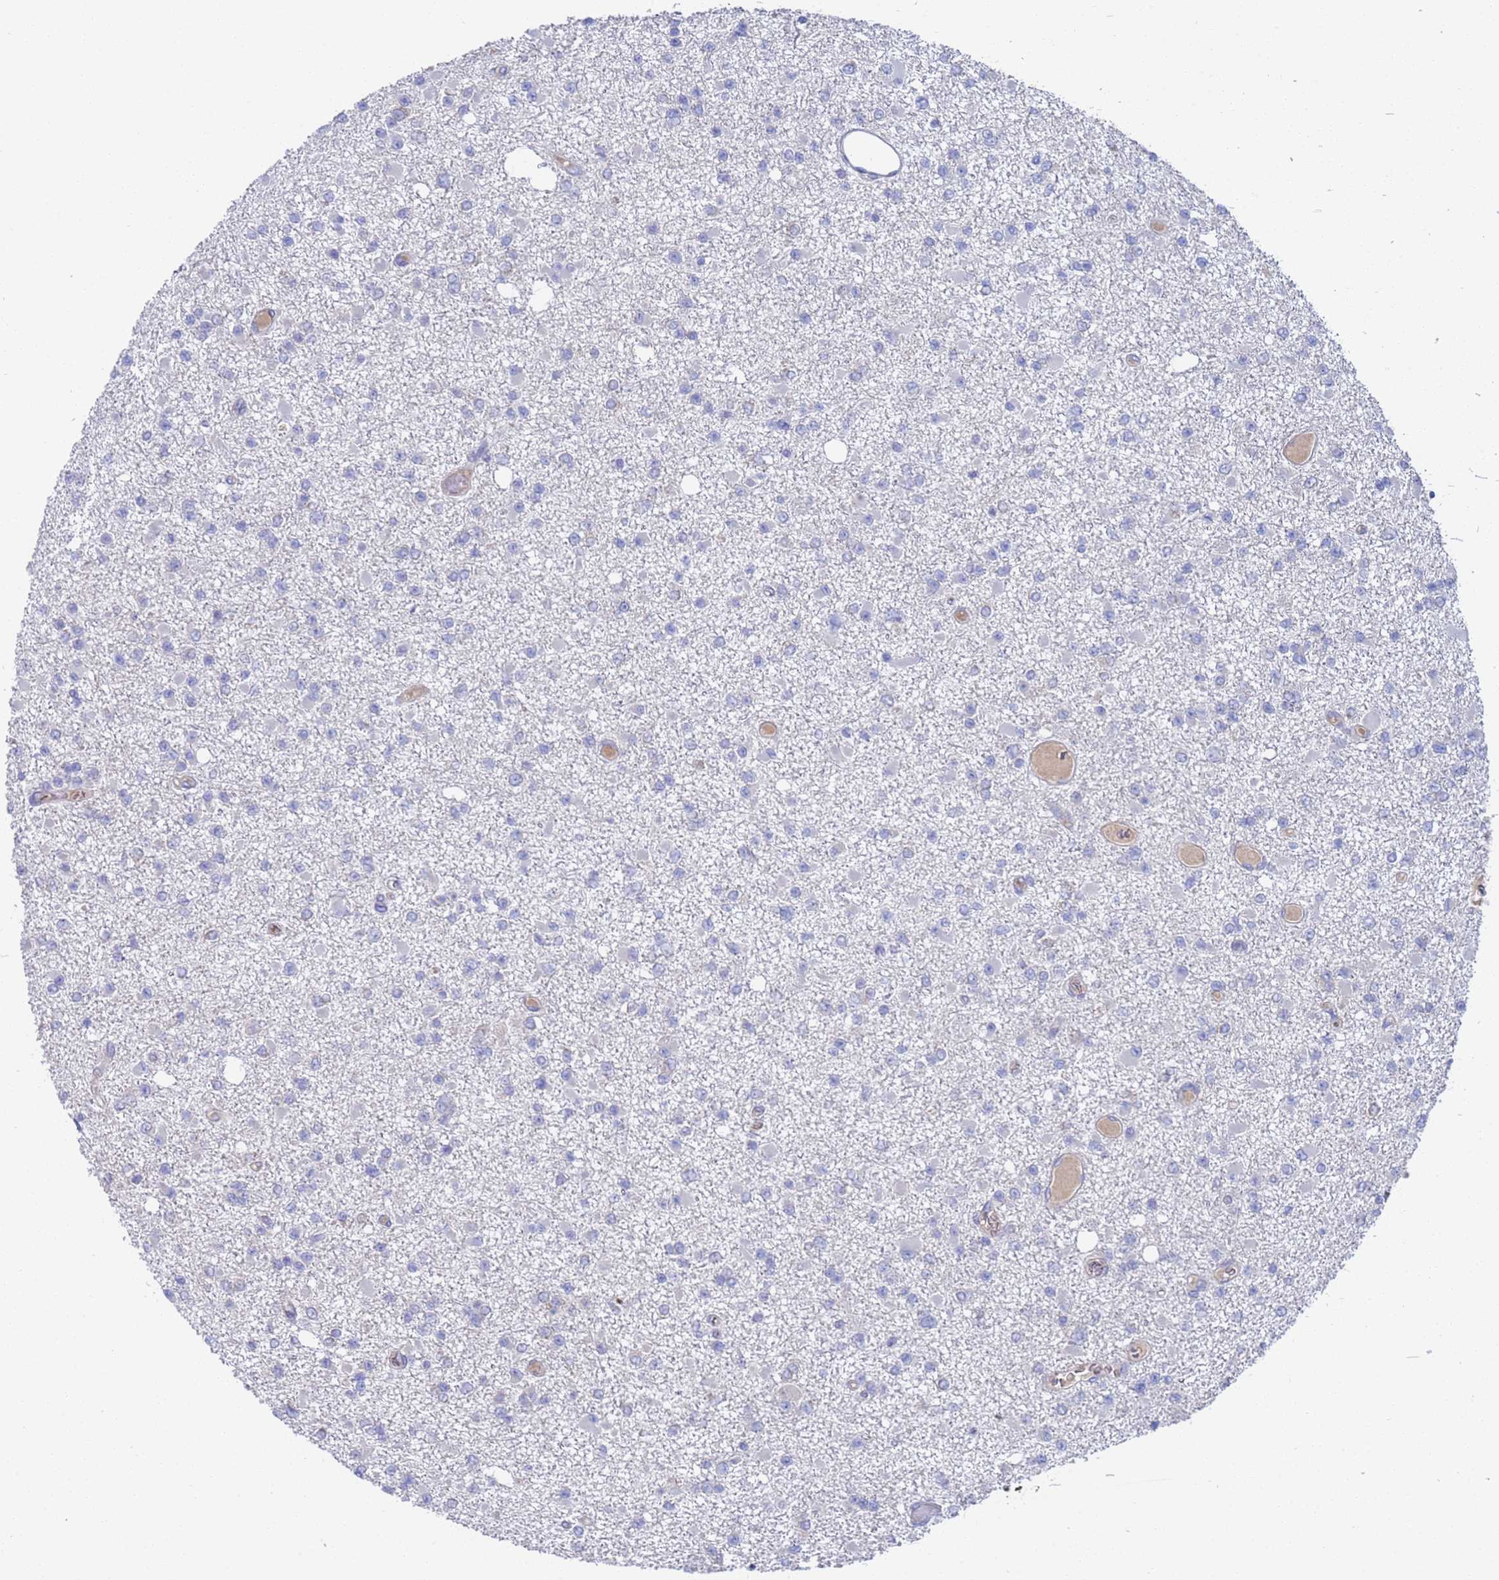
{"staining": {"intensity": "negative", "quantity": "none", "location": "none"}, "tissue": "glioma", "cell_type": "Tumor cells", "image_type": "cancer", "snomed": [{"axis": "morphology", "description": "Glioma, malignant, Low grade"}, {"axis": "topography", "description": "Brain"}], "caption": "Tumor cells show no significant positivity in malignant glioma (low-grade).", "gene": "PET117", "patient": {"sex": "female", "age": 22}}